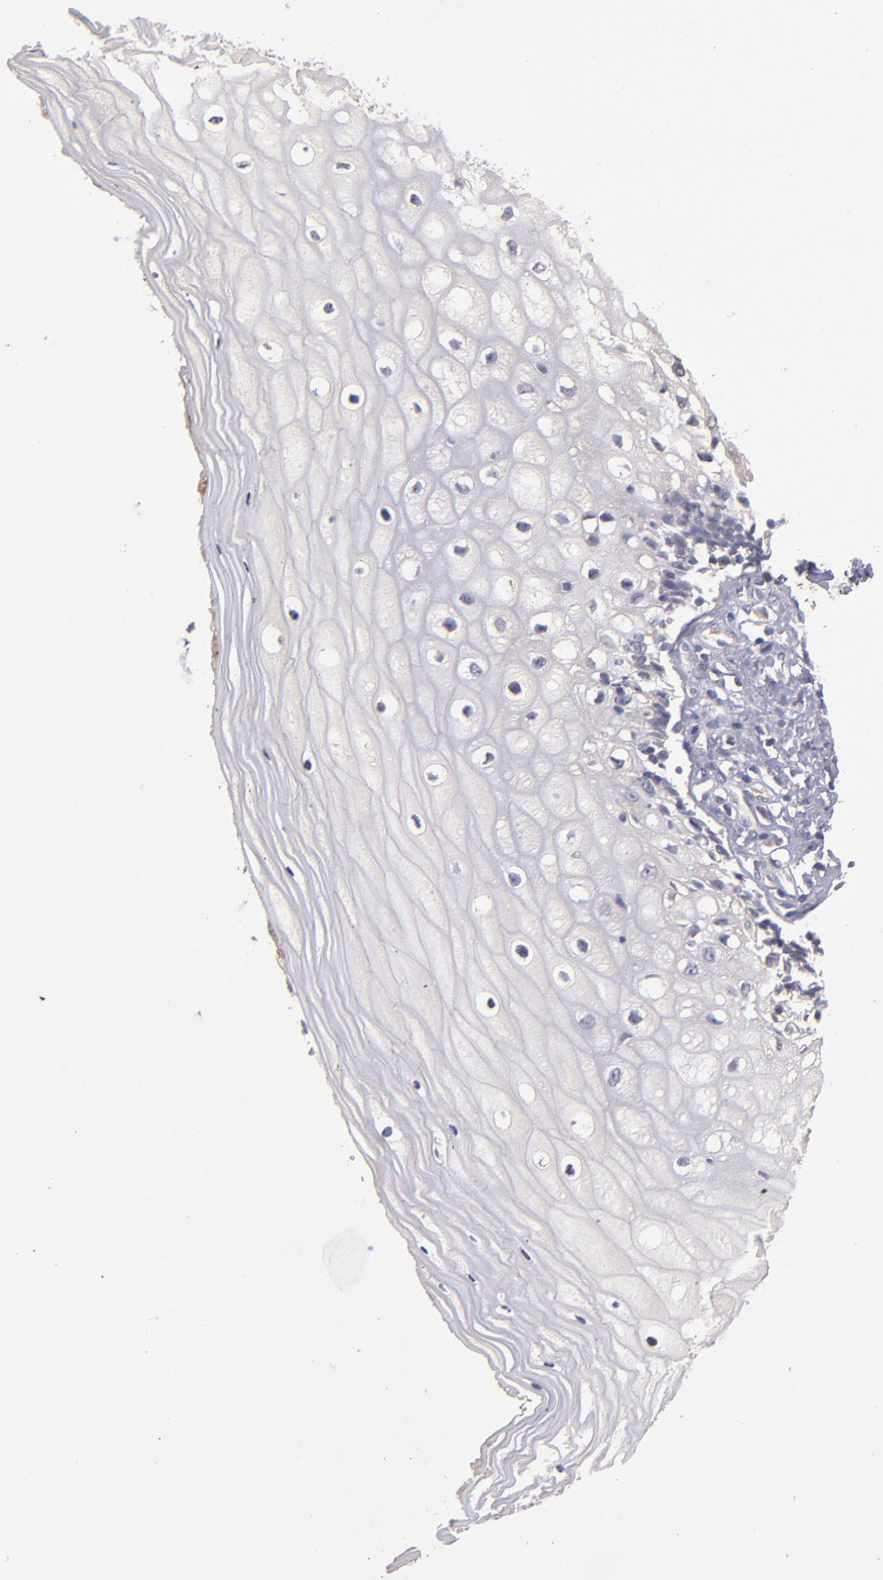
{"staining": {"intensity": "weak", "quantity": "<25%", "location": "cytoplasmic/membranous"}, "tissue": "vagina", "cell_type": "Squamous epithelial cells", "image_type": "normal", "snomed": [{"axis": "morphology", "description": "Normal tissue, NOS"}, {"axis": "topography", "description": "Vagina"}], "caption": "The micrograph displays no significant staining in squamous epithelial cells of vagina. Nuclei are stained in blue.", "gene": "GNAZ", "patient": {"sex": "female", "age": 46}}